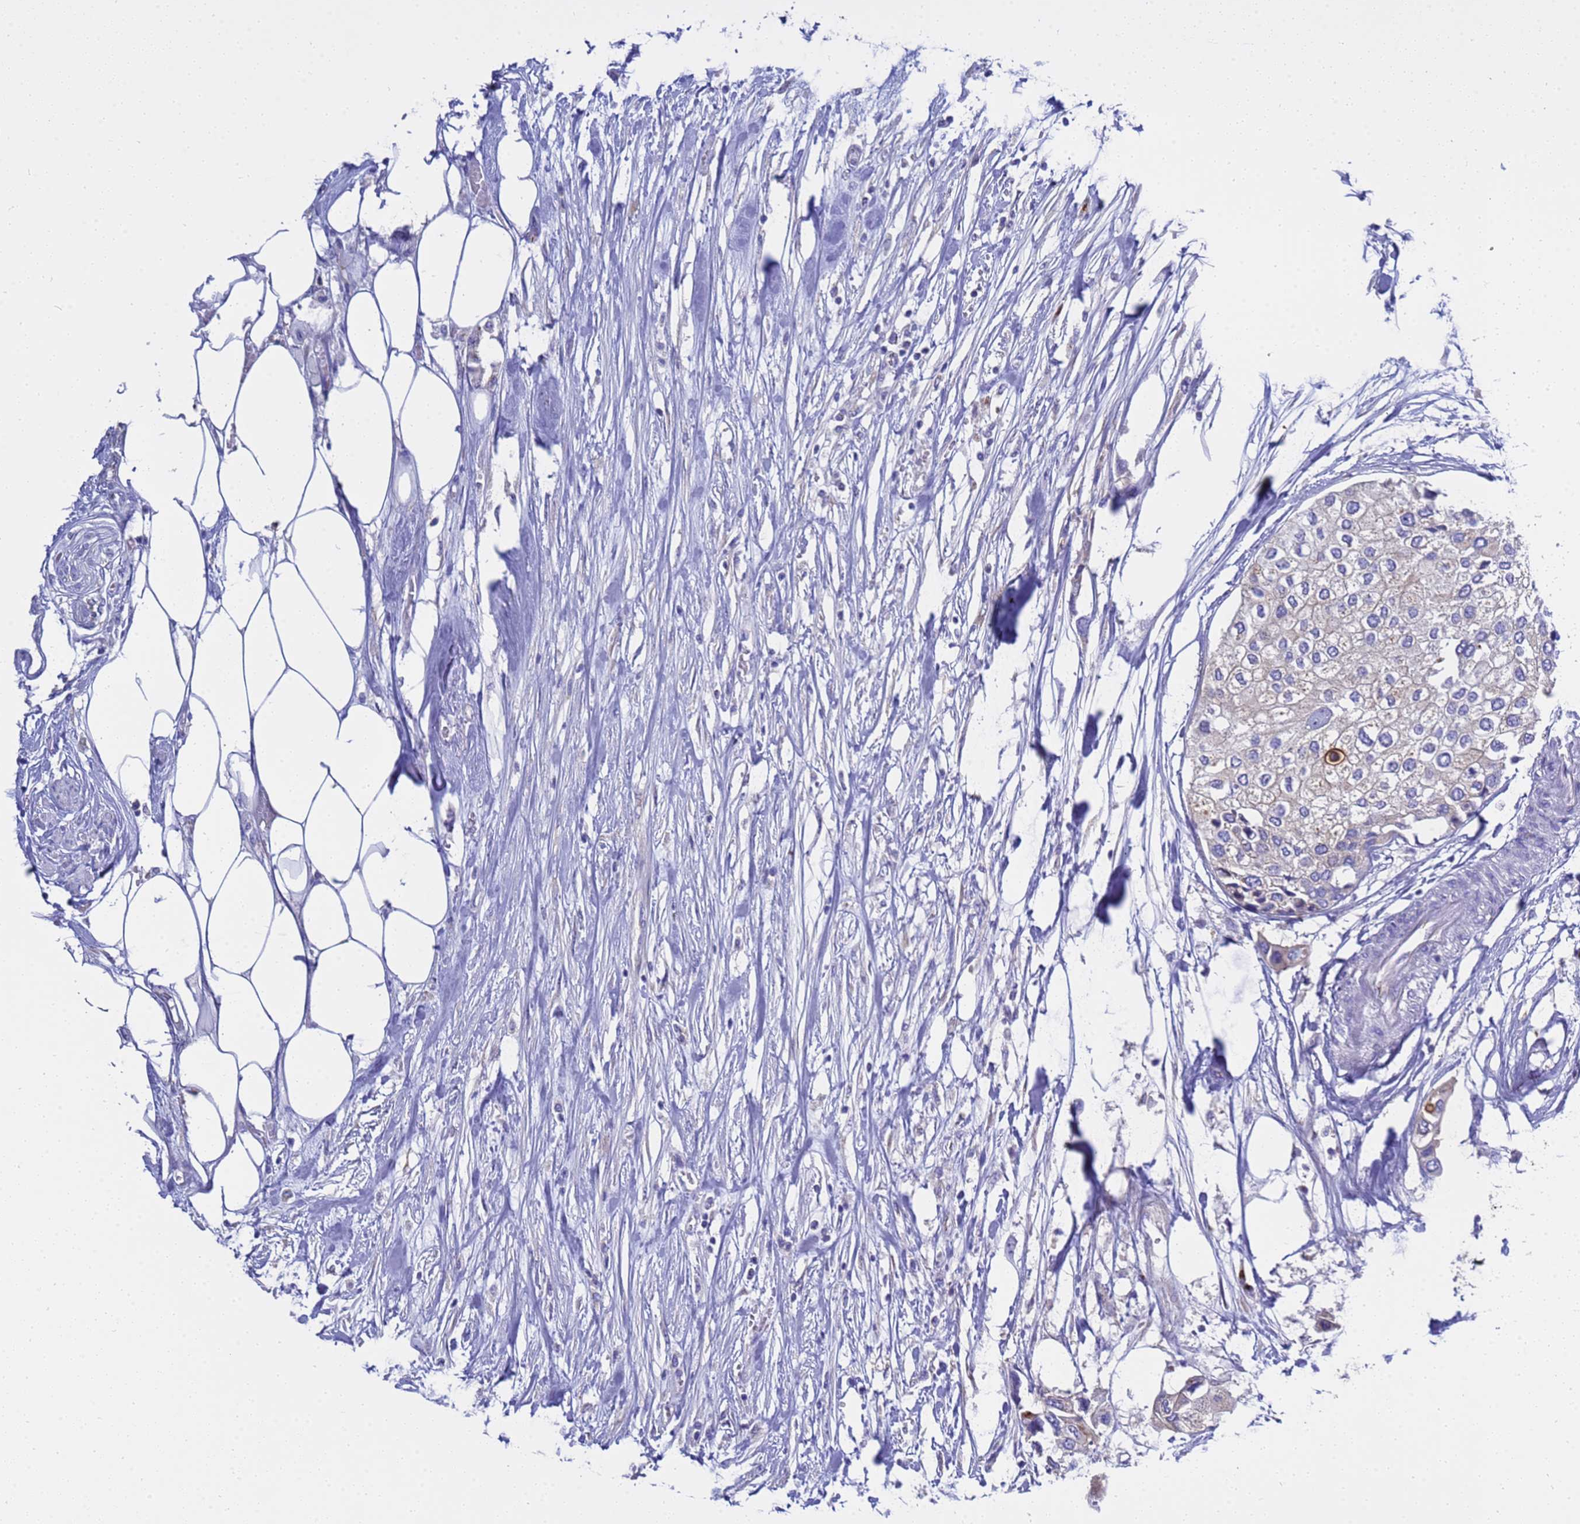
{"staining": {"intensity": "negative", "quantity": "none", "location": "none"}, "tissue": "urothelial cancer", "cell_type": "Tumor cells", "image_type": "cancer", "snomed": [{"axis": "morphology", "description": "Urothelial carcinoma, High grade"}, {"axis": "topography", "description": "Urinary bladder"}], "caption": "Immunohistochemistry (IHC) of human high-grade urothelial carcinoma demonstrates no positivity in tumor cells.", "gene": "ANAPC1", "patient": {"sex": "male", "age": 64}}